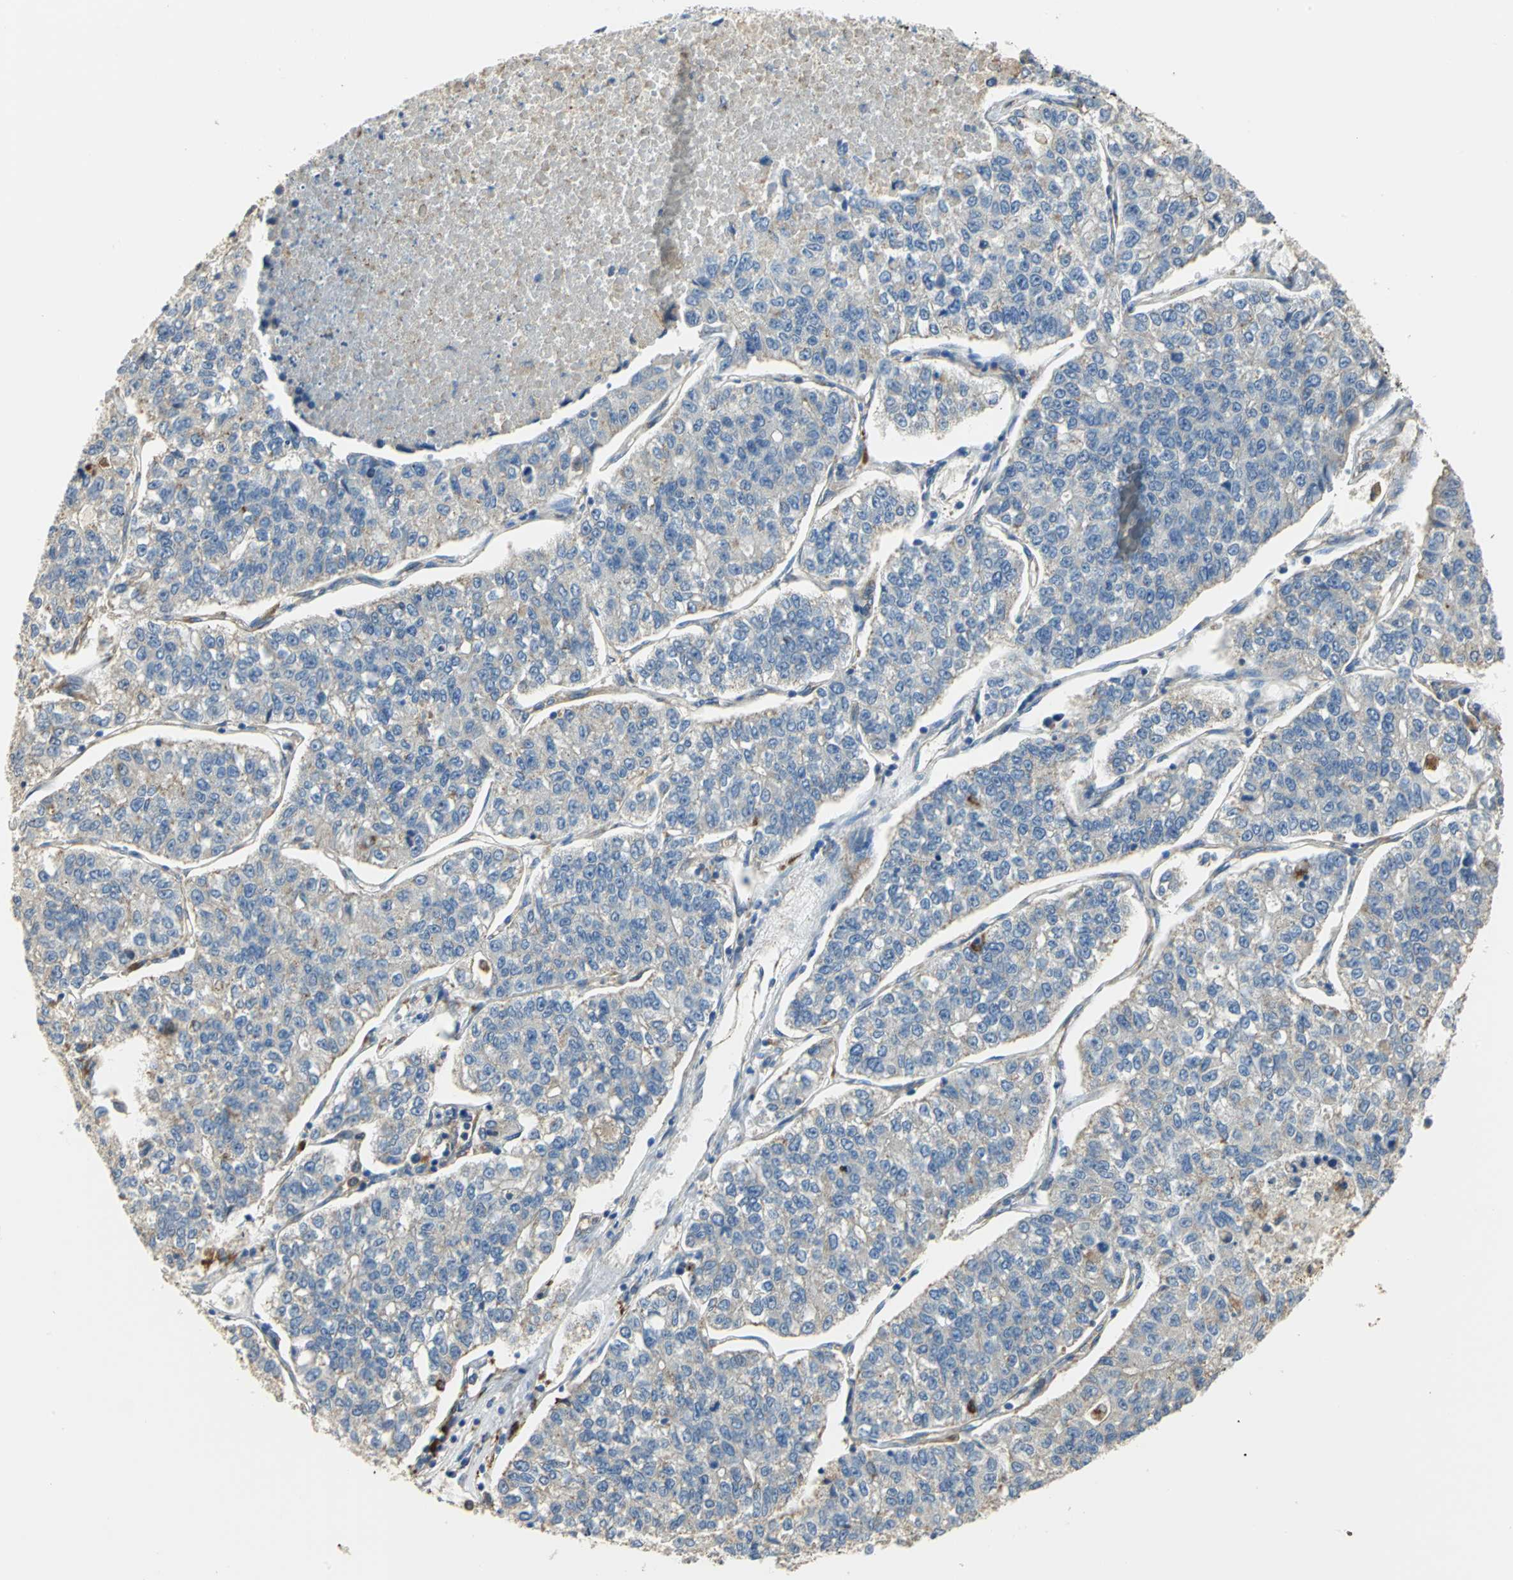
{"staining": {"intensity": "negative", "quantity": "none", "location": "none"}, "tissue": "lung cancer", "cell_type": "Tumor cells", "image_type": "cancer", "snomed": [{"axis": "morphology", "description": "Adenocarcinoma, NOS"}, {"axis": "topography", "description": "Lung"}], "caption": "This photomicrograph is of lung cancer stained with immunohistochemistry to label a protein in brown with the nuclei are counter-stained blue. There is no positivity in tumor cells. The staining was performed using DAB to visualize the protein expression in brown, while the nuclei were stained in blue with hematoxylin (Magnification: 20x).", "gene": "DIAPH2", "patient": {"sex": "male", "age": 49}}